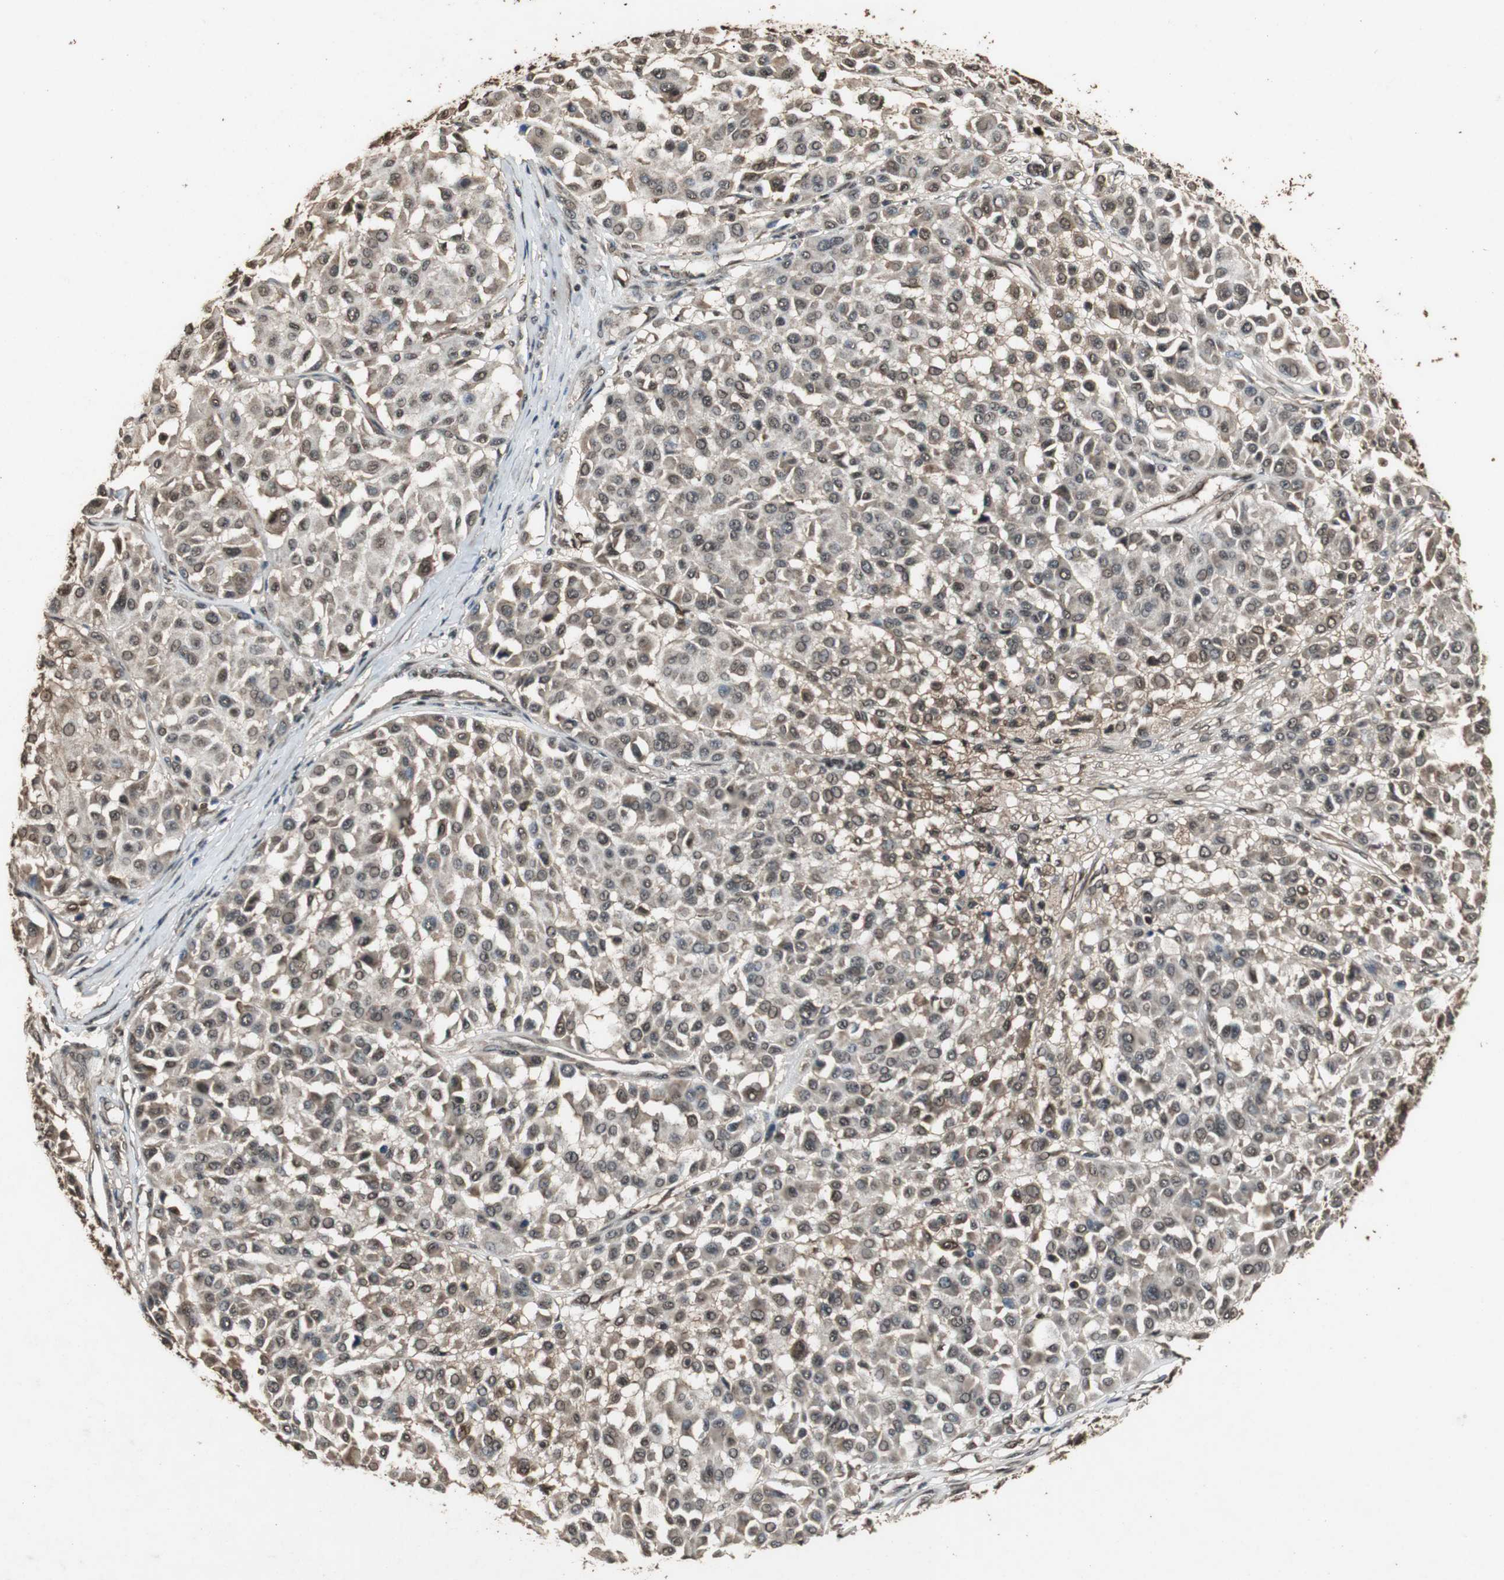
{"staining": {"intensity": "moderate", "quantity": ">75%", "location": "cytoplasmic/membranous,nuclear"}, "tissue": "melanoma", "cell_type": "Tumor cells", "image_type": "cancer", "snomed": [{"axis": "morphology", "description": "Malignant melanoma, Metastatic site"}, {"axis": "topography", "description": "Soft tissue"}], "caption": "The immunohistochemical stain labels moderate cytoplasmic/membranous and nuclear positivity in tumor cells of malignant melanoma (metastatic site) tissue.", "gene": "ZNF18", "patient": {"sex": "male", "age": 41}}